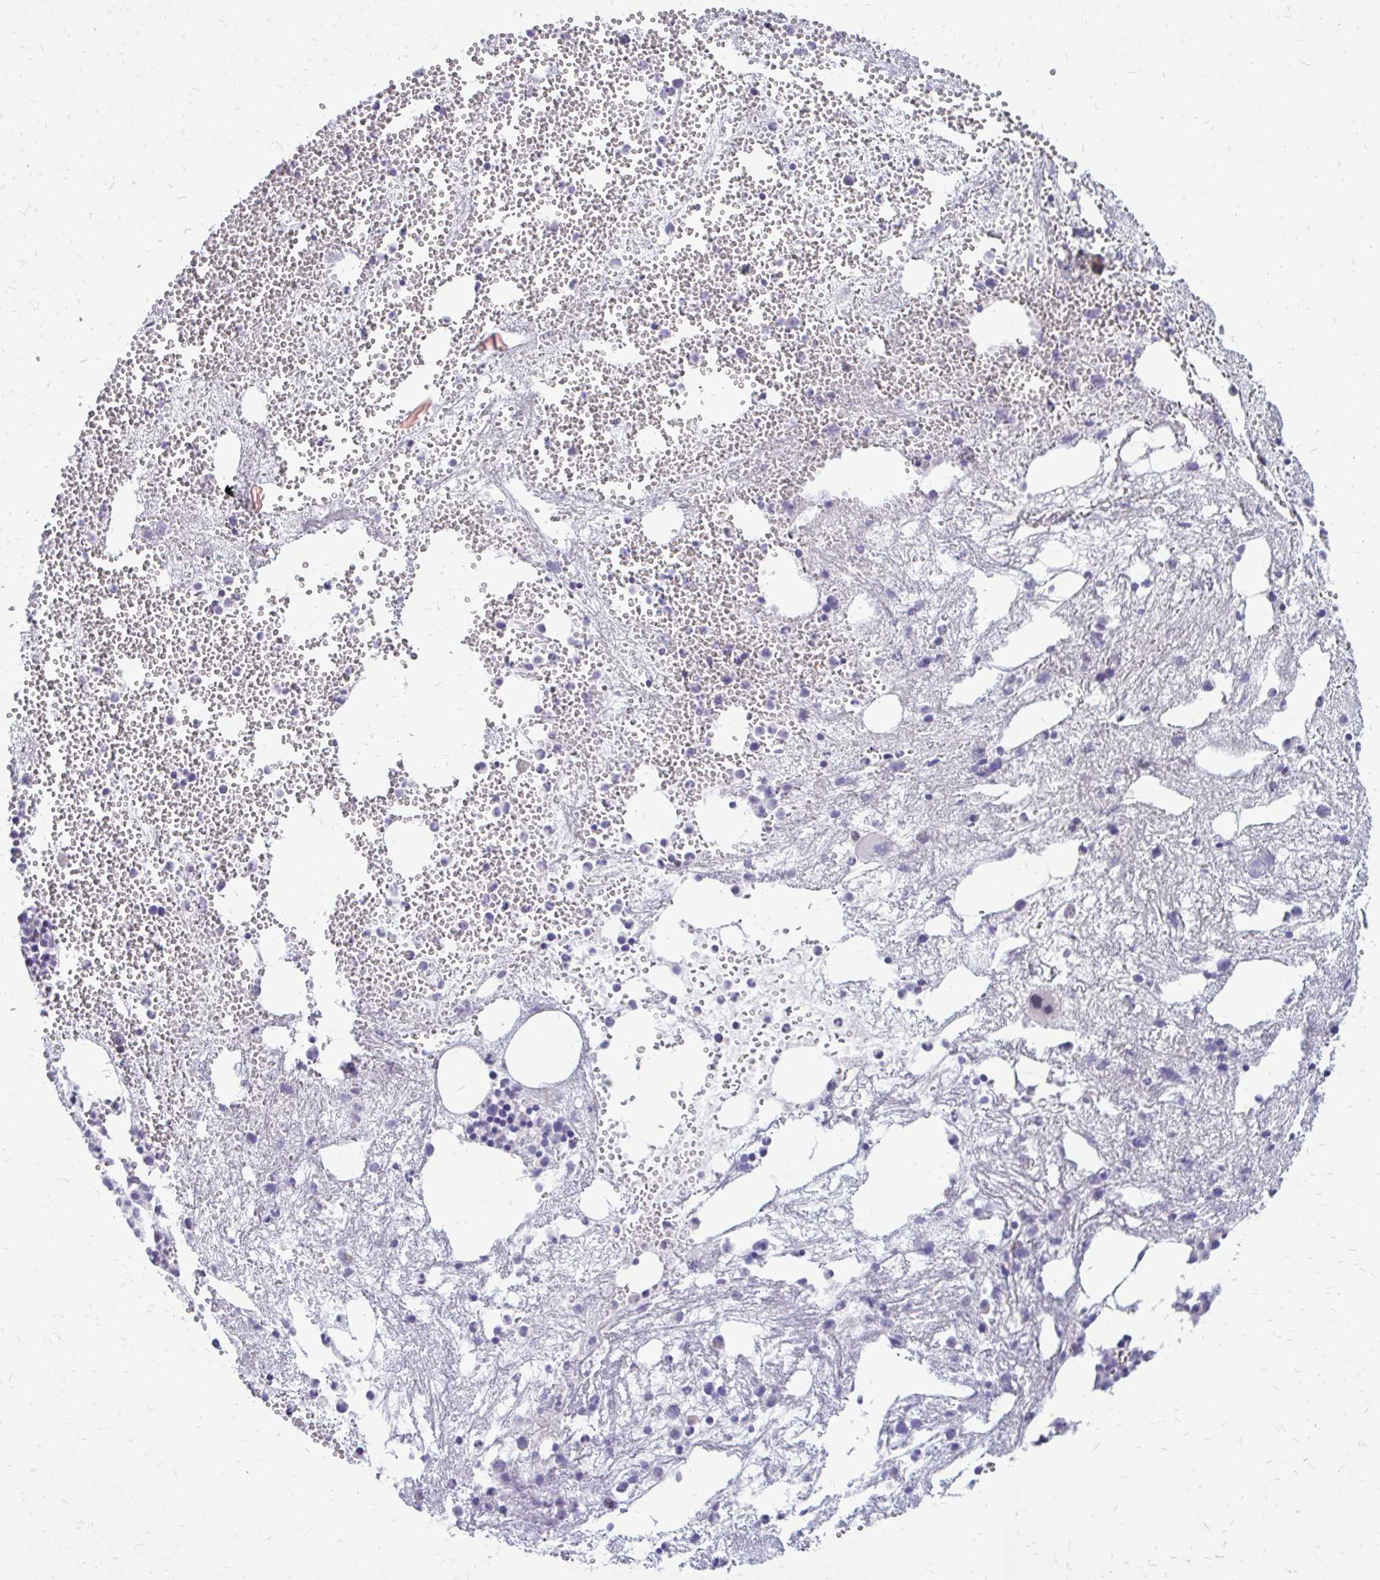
{"staining": {"intensity": "negative", "quantity": "none", "location": "none"}, "tissue": "bone marrow", "cell_type": "Hematopoietic cells", "image_type": "normal", "snomed": [{"axis": "morphology", "description": "Normal tissue, NOS"}, {"axis": "topography", "description": "Bone marrow"}], "caption": "IHC image of normal bone marrow: human bone marrow stained with DAB (3,3'-diaminobenzidine) reveals no significant protein staining in hematopoietic cells. (DAB immunohistochemistry (IHC), high magnification).", "gene": "PPDPFL", "patient": {"sex": "female", "age": 57}}